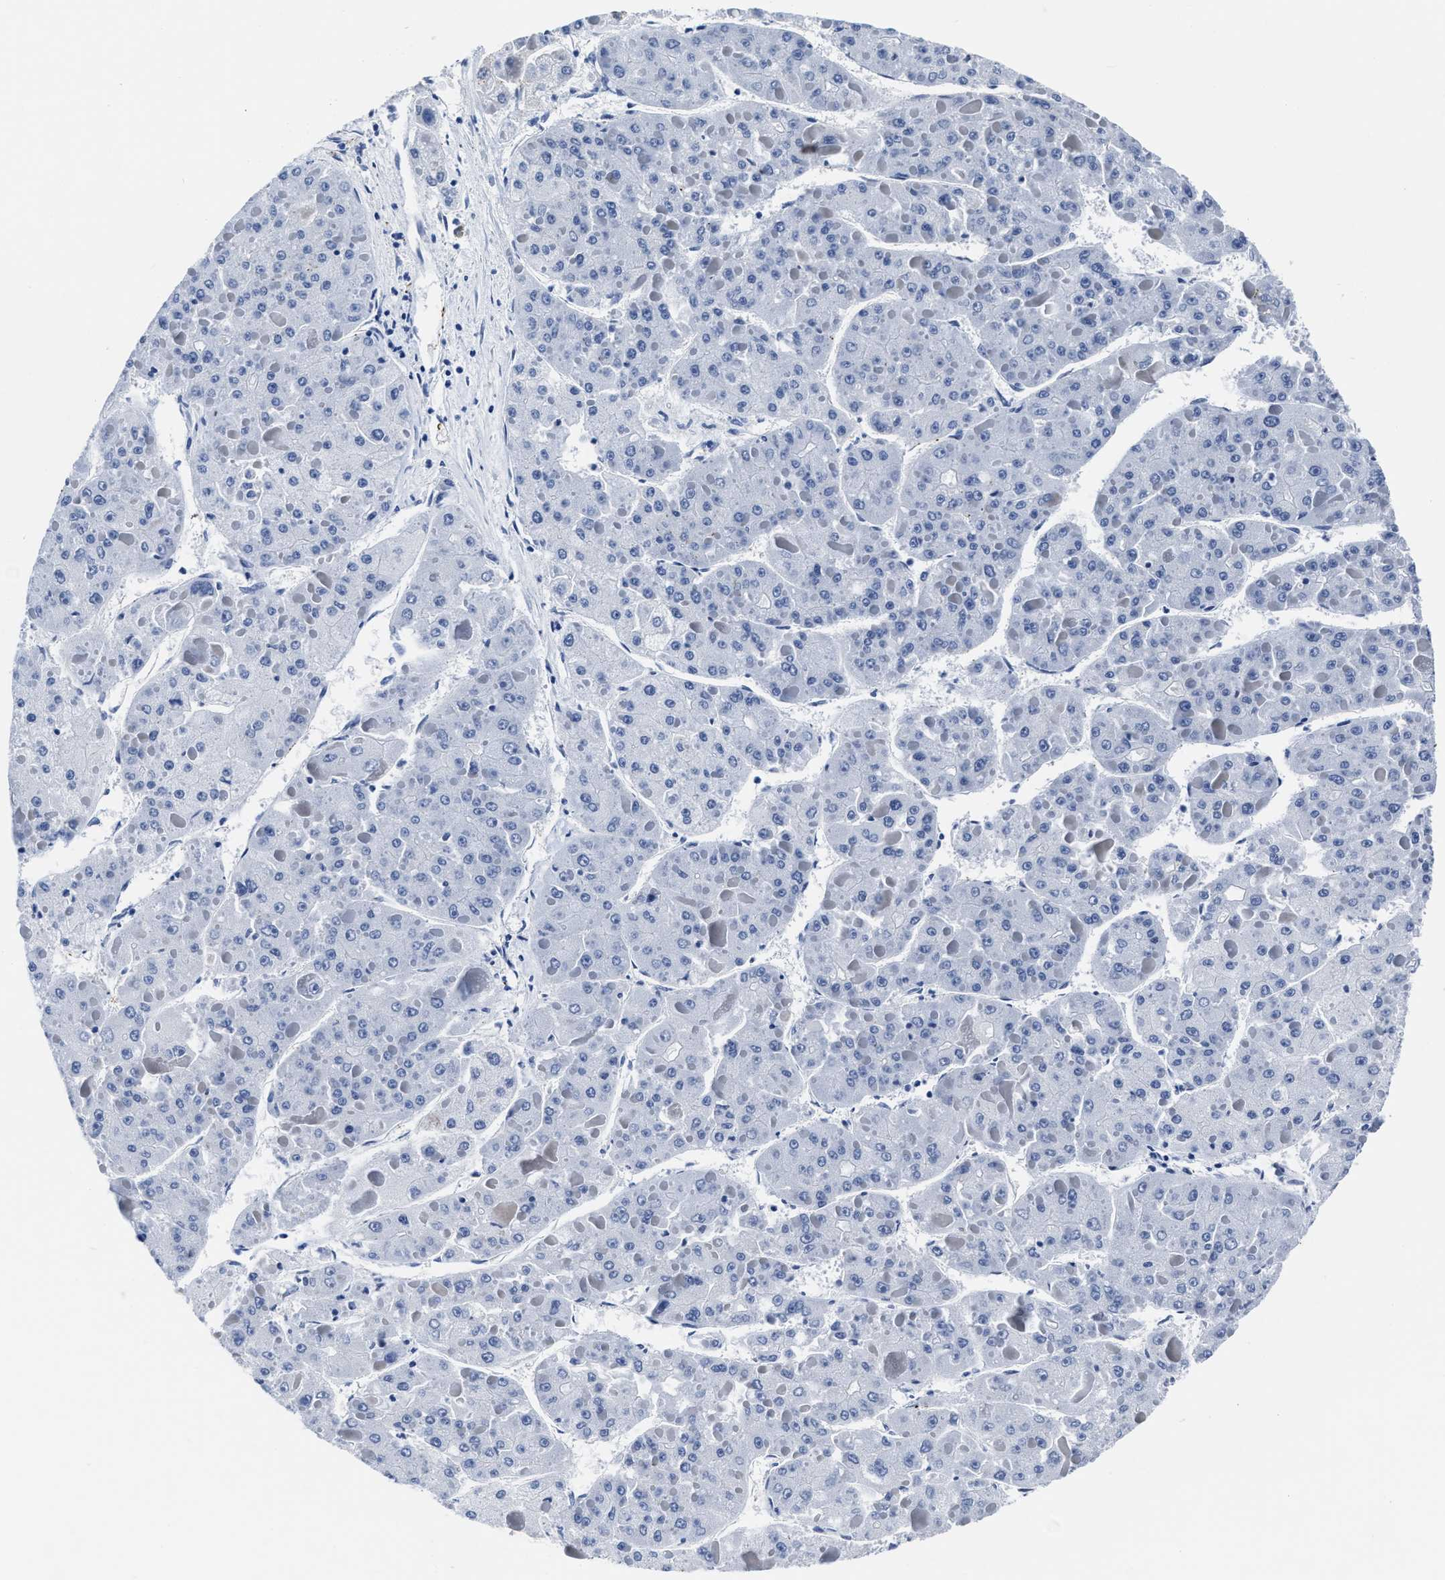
{"staining": {"intensity": "negative", "quantity": "none", "location": "none"}, "tissue": "liver cancer", "cell_type": "Tumor cells", "image_type": "cancer", "snomed": [{"axis": "morphology", "description": "Carcinoma, Hepatocellular, NOS"}, {"axis": "topography", "description": "Liver"}], "caption": "Immunohistochemistry histopathology image of human liver hepatocellular carcinoma stained for a protein (brown), which exhibits no positivity in tumor cells.", "gene": "KCNMB3", "patient": {"sex": "female", "age": 73}}